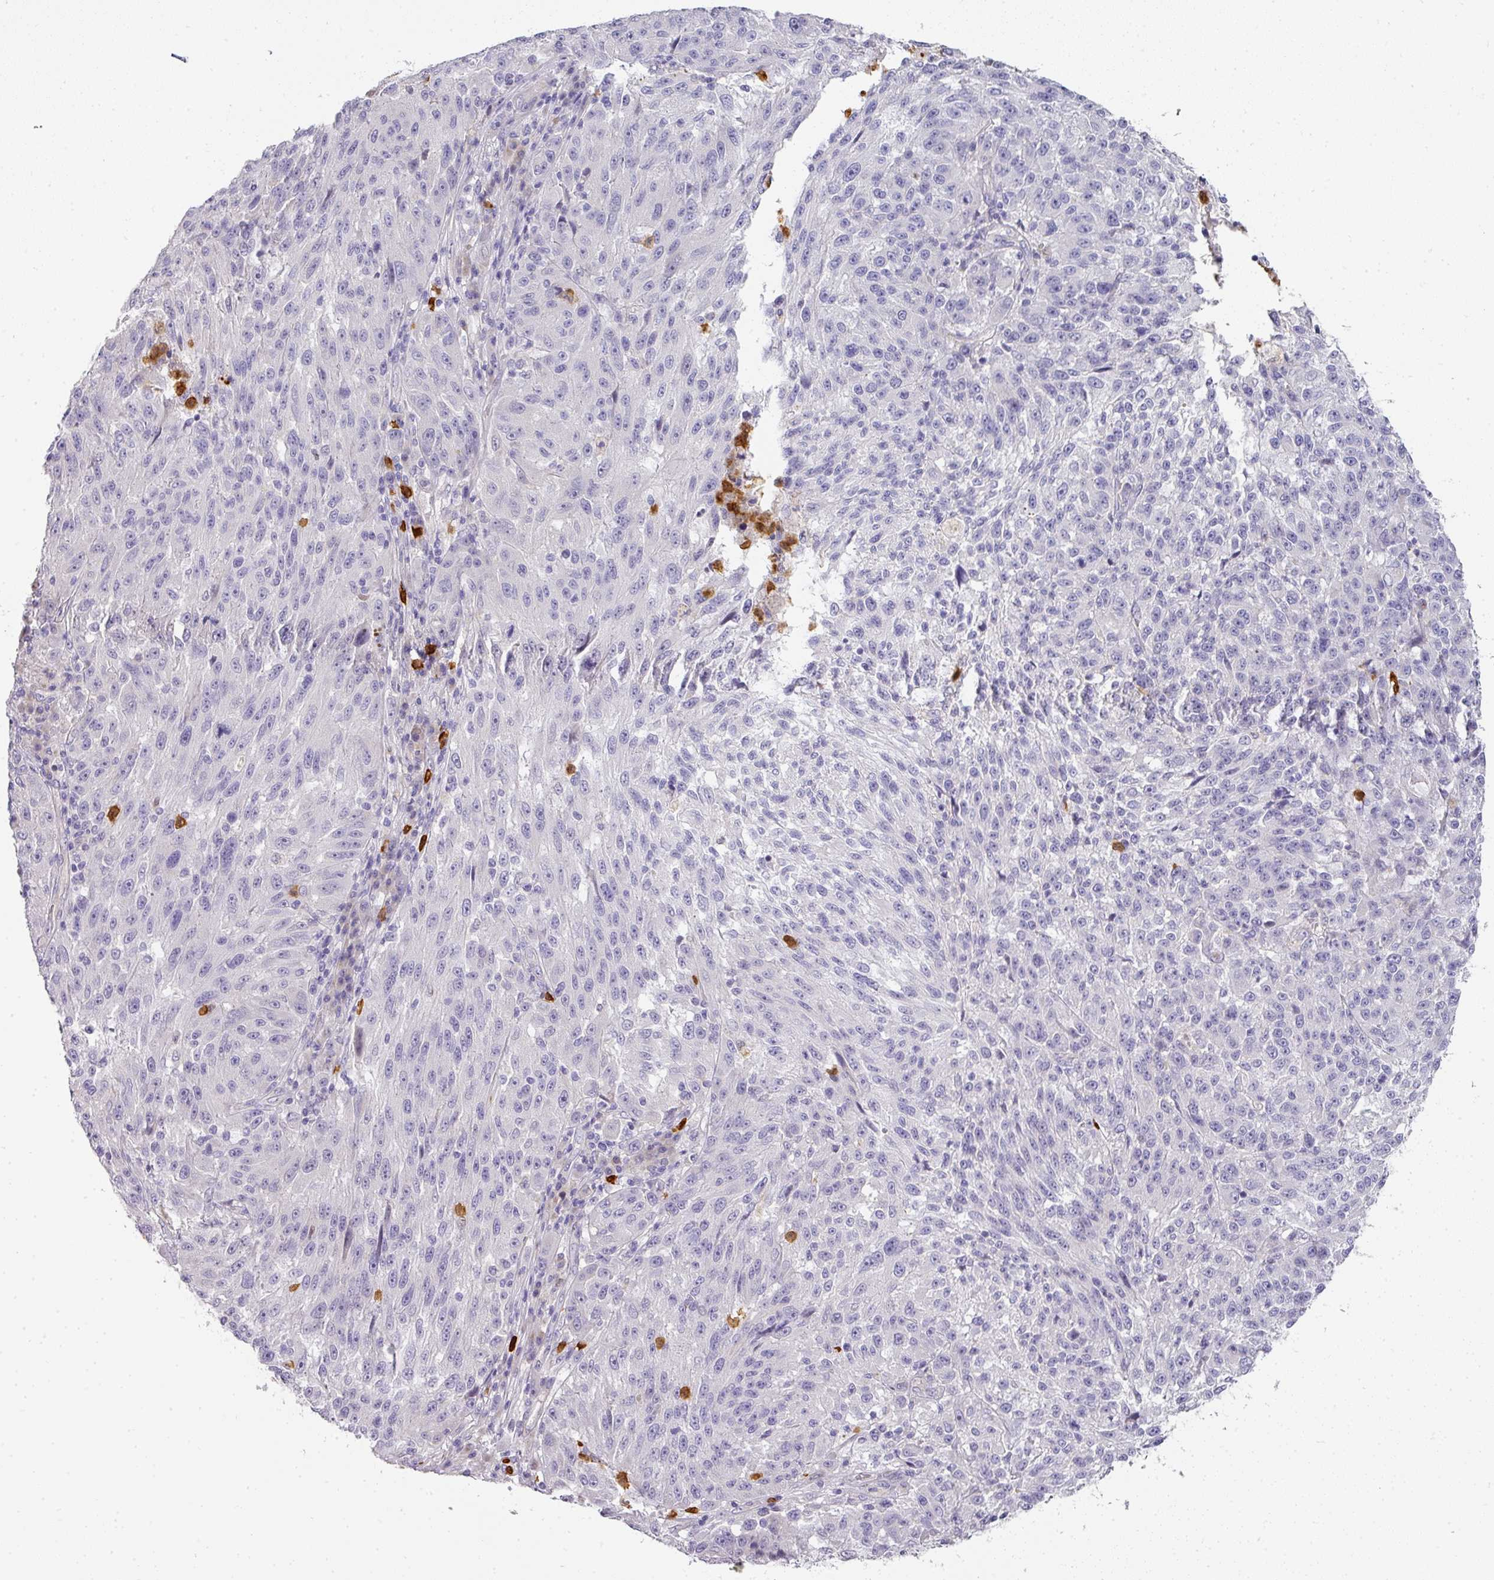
{"staining": {"intensity": "negative", "quantity": "none", "location": "none"}, "tissue": "melanoma", "cell_type": "Tumor cells", "image_type": "cancer", "snomed": [{"axis": "morphology", "description": "Malignant melanoma, NOS"}, {"axis": "topography", "description": "Skin"}], "caption": "Immunohistochemical staining of melanoma shows no significant staining in tumor cells.", "gene": "HHEX", "patient": {"sex": "male", "age": 53}}